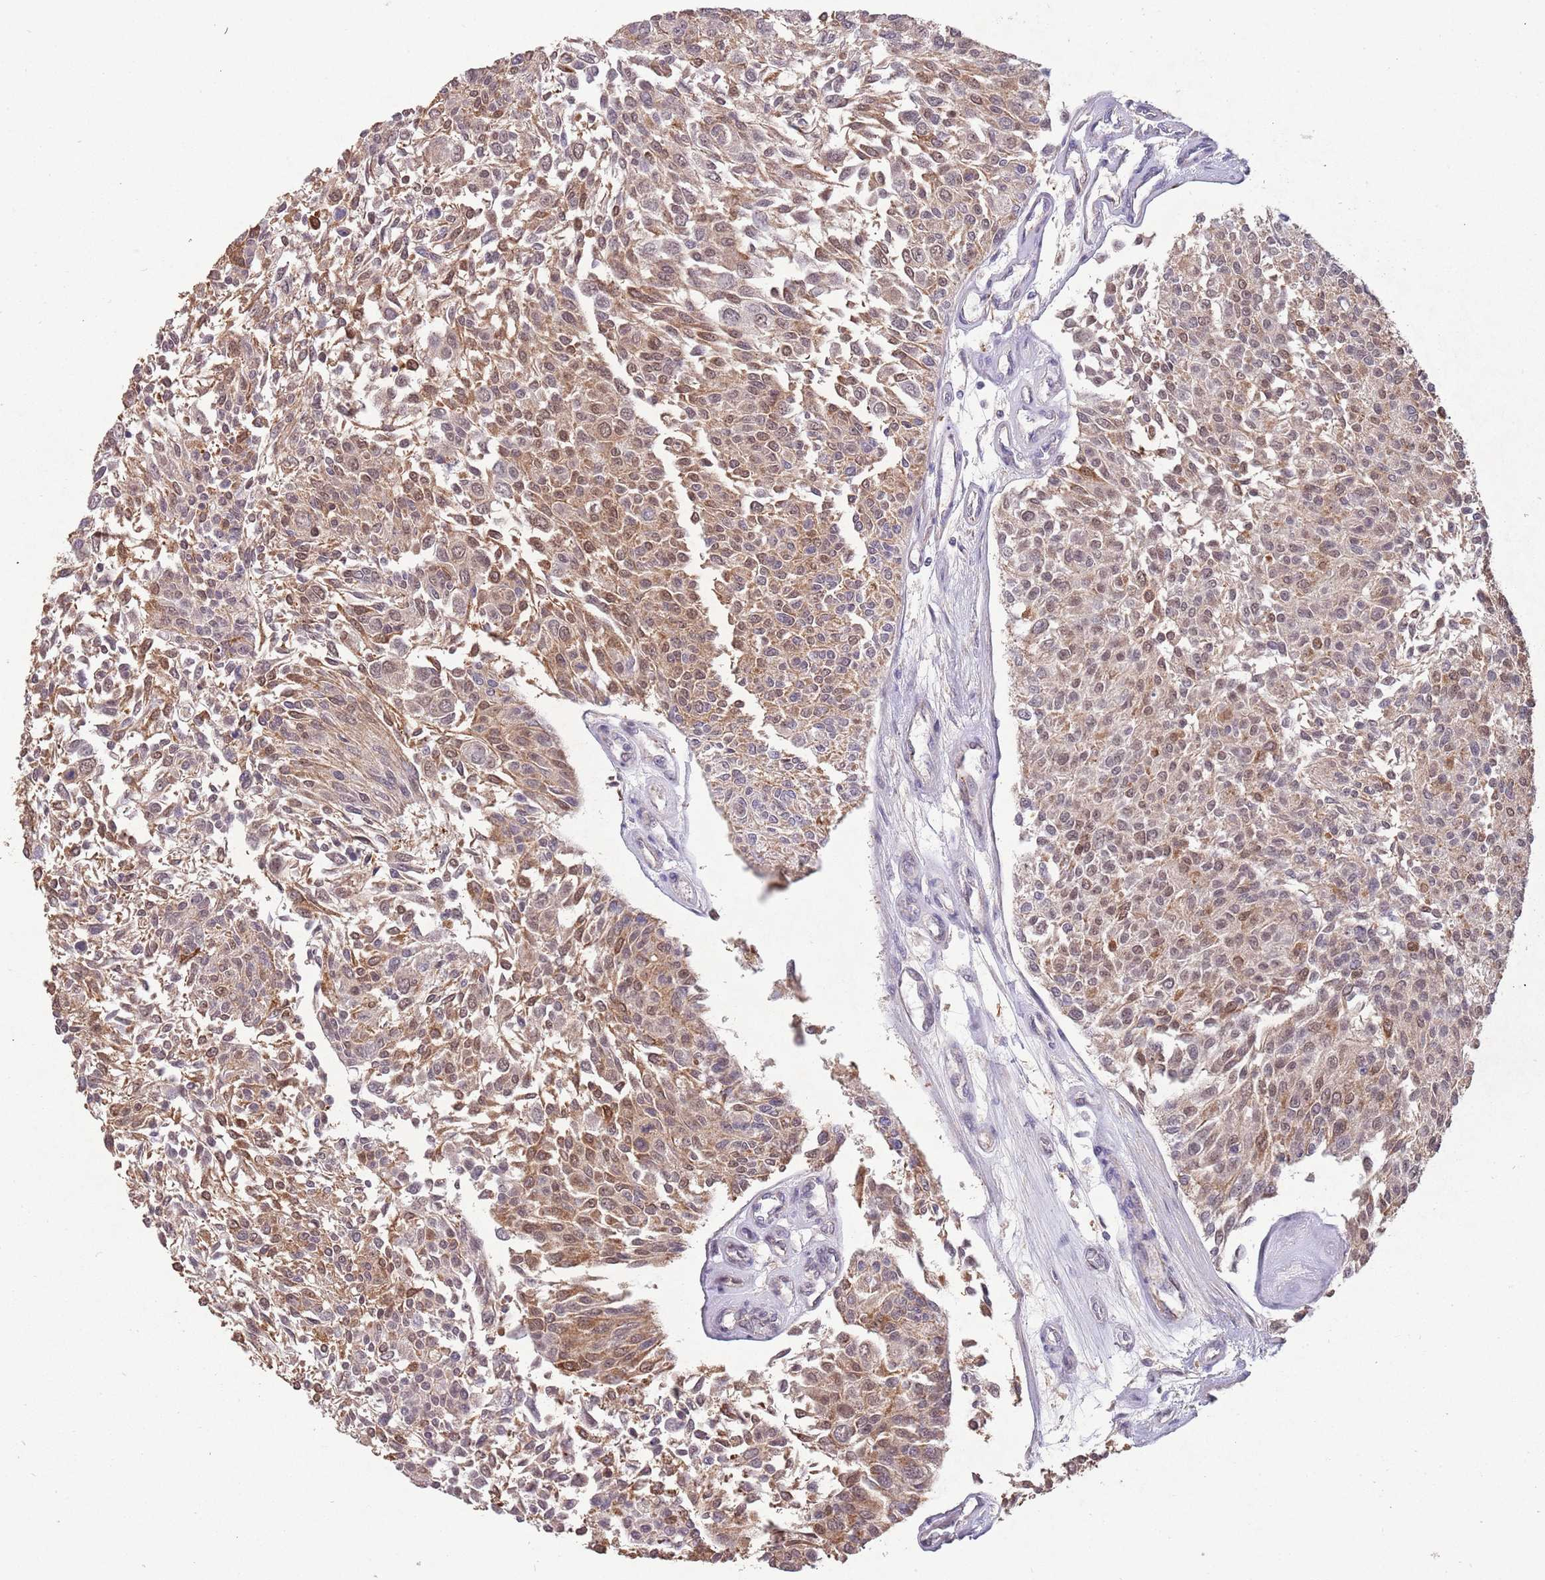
{"staining": {"intensity": "moderate", "quantity": ">75%", "location": "cytoplasmic/membranous,nuclear"}, "tissue": "urothelial cancer", "cell_type": "Tumor cells", "image_type": "cancer", "snomed": [{"axis": "morphology", "description": "Urothelial carcinoma, NOS"}, {"axis": "topography", "description": "Urinary bladder"}], "caption": "This photomicrograph reveals transitional cell carcinoma stained with immunohistochemistry (IHC) to label a protein in brown. The cytoplasmic/membranous and nuclear of tumor cells show moderate positivity for the protein. Nuclei are counter-stained blue.", "gene": "ZNF639", "patient": {"sex": "male", "age": 55}}